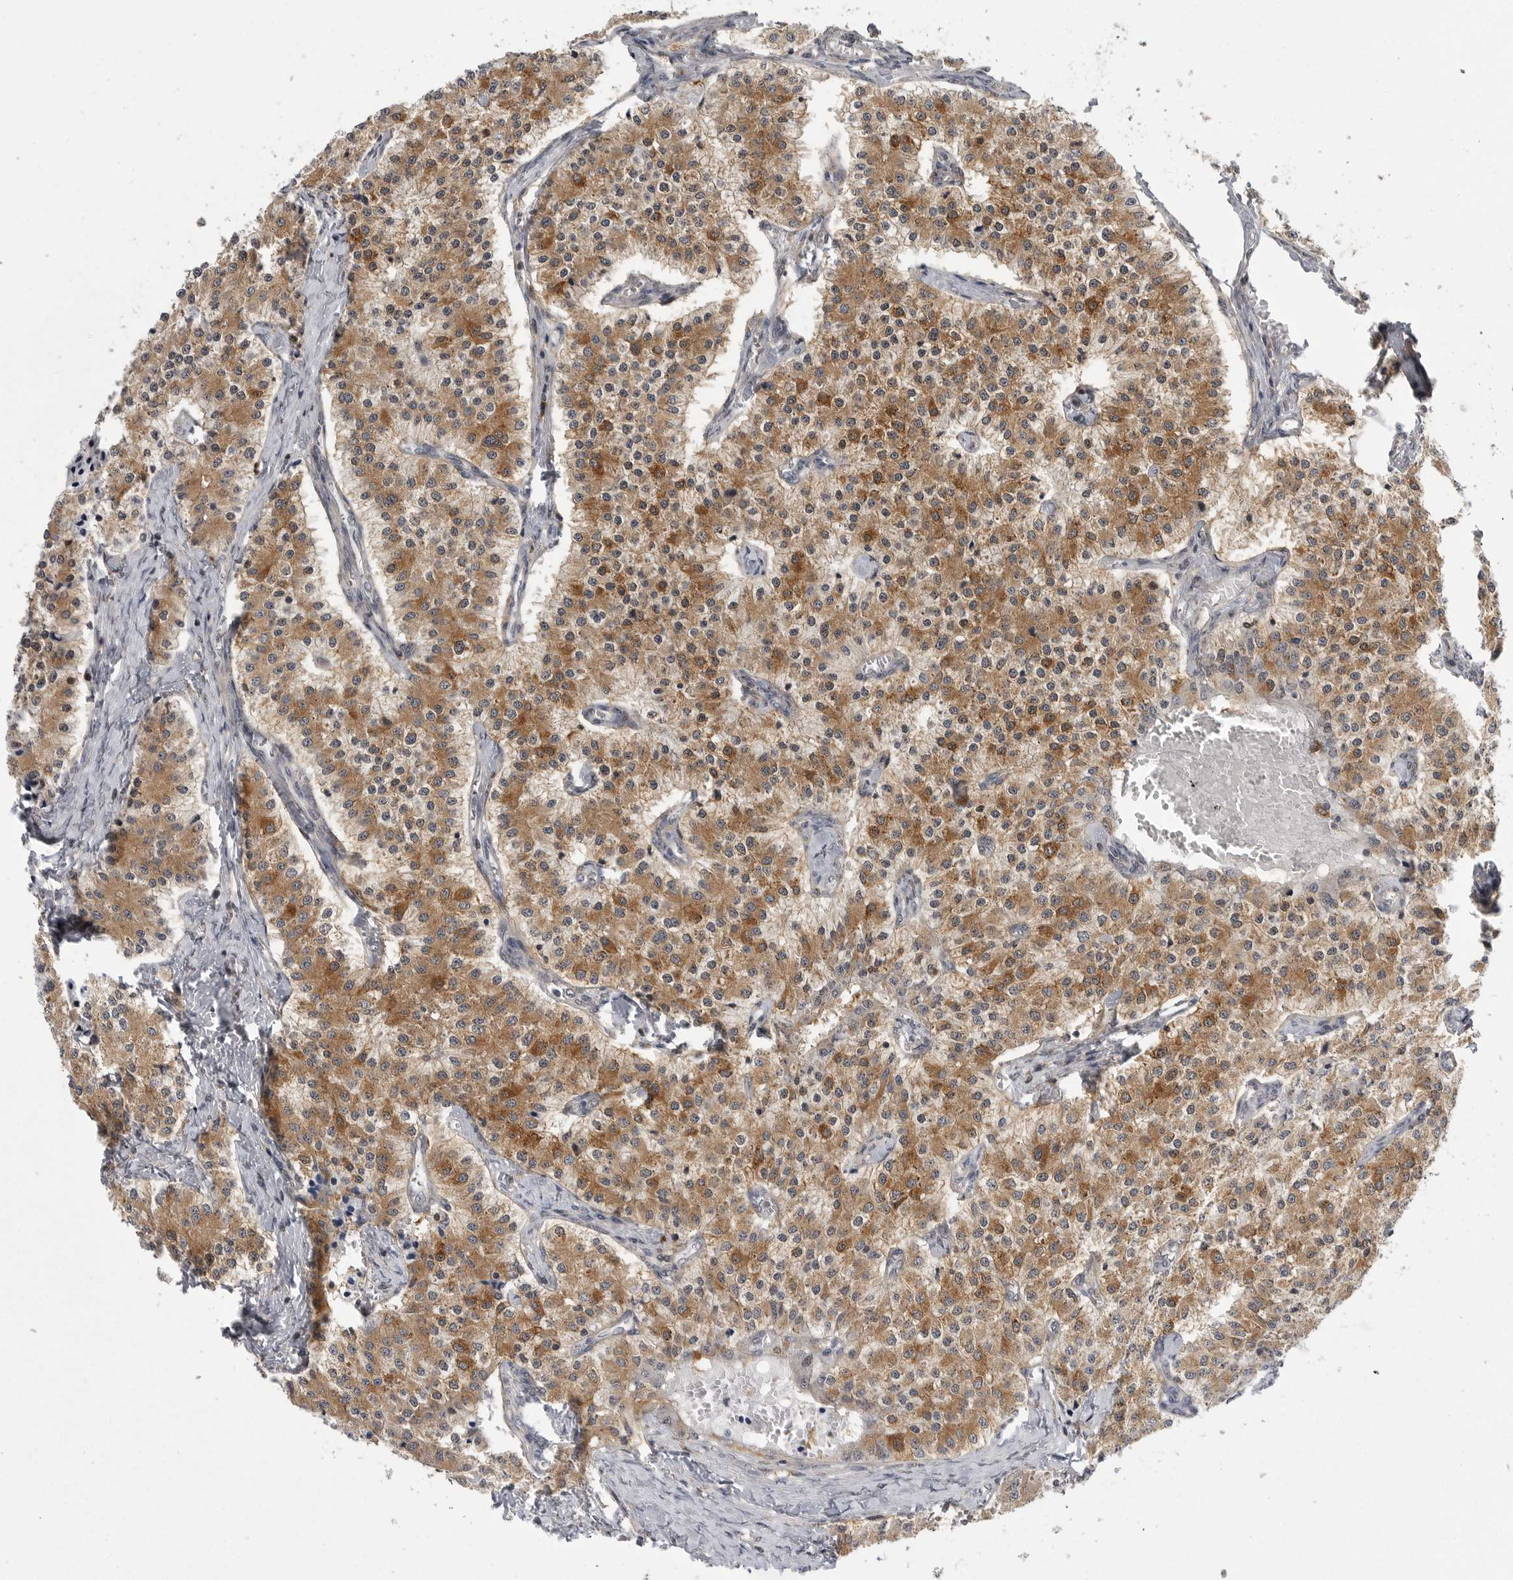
{"staining": {"intensity": "moderate", "quantity": ">75%", "location": "cytoplasmic/membranous"}, "tissue": "carcinoid", "cell_type": "Tumor cells", "image_type": "cancer", "snomed": [{"axis": "morphology", "description": "Carcinoid, malignant, NOS"}, {"axis": "topography", "description": "Colon"}], "caption": "Tumor cells exhibit medium levels of moderate cytoplasmic/membranous expression in approximately >75% of cells in carcinoid.", "gene": "CACYBP", "patient": {"sex": "female", "age": 52}}